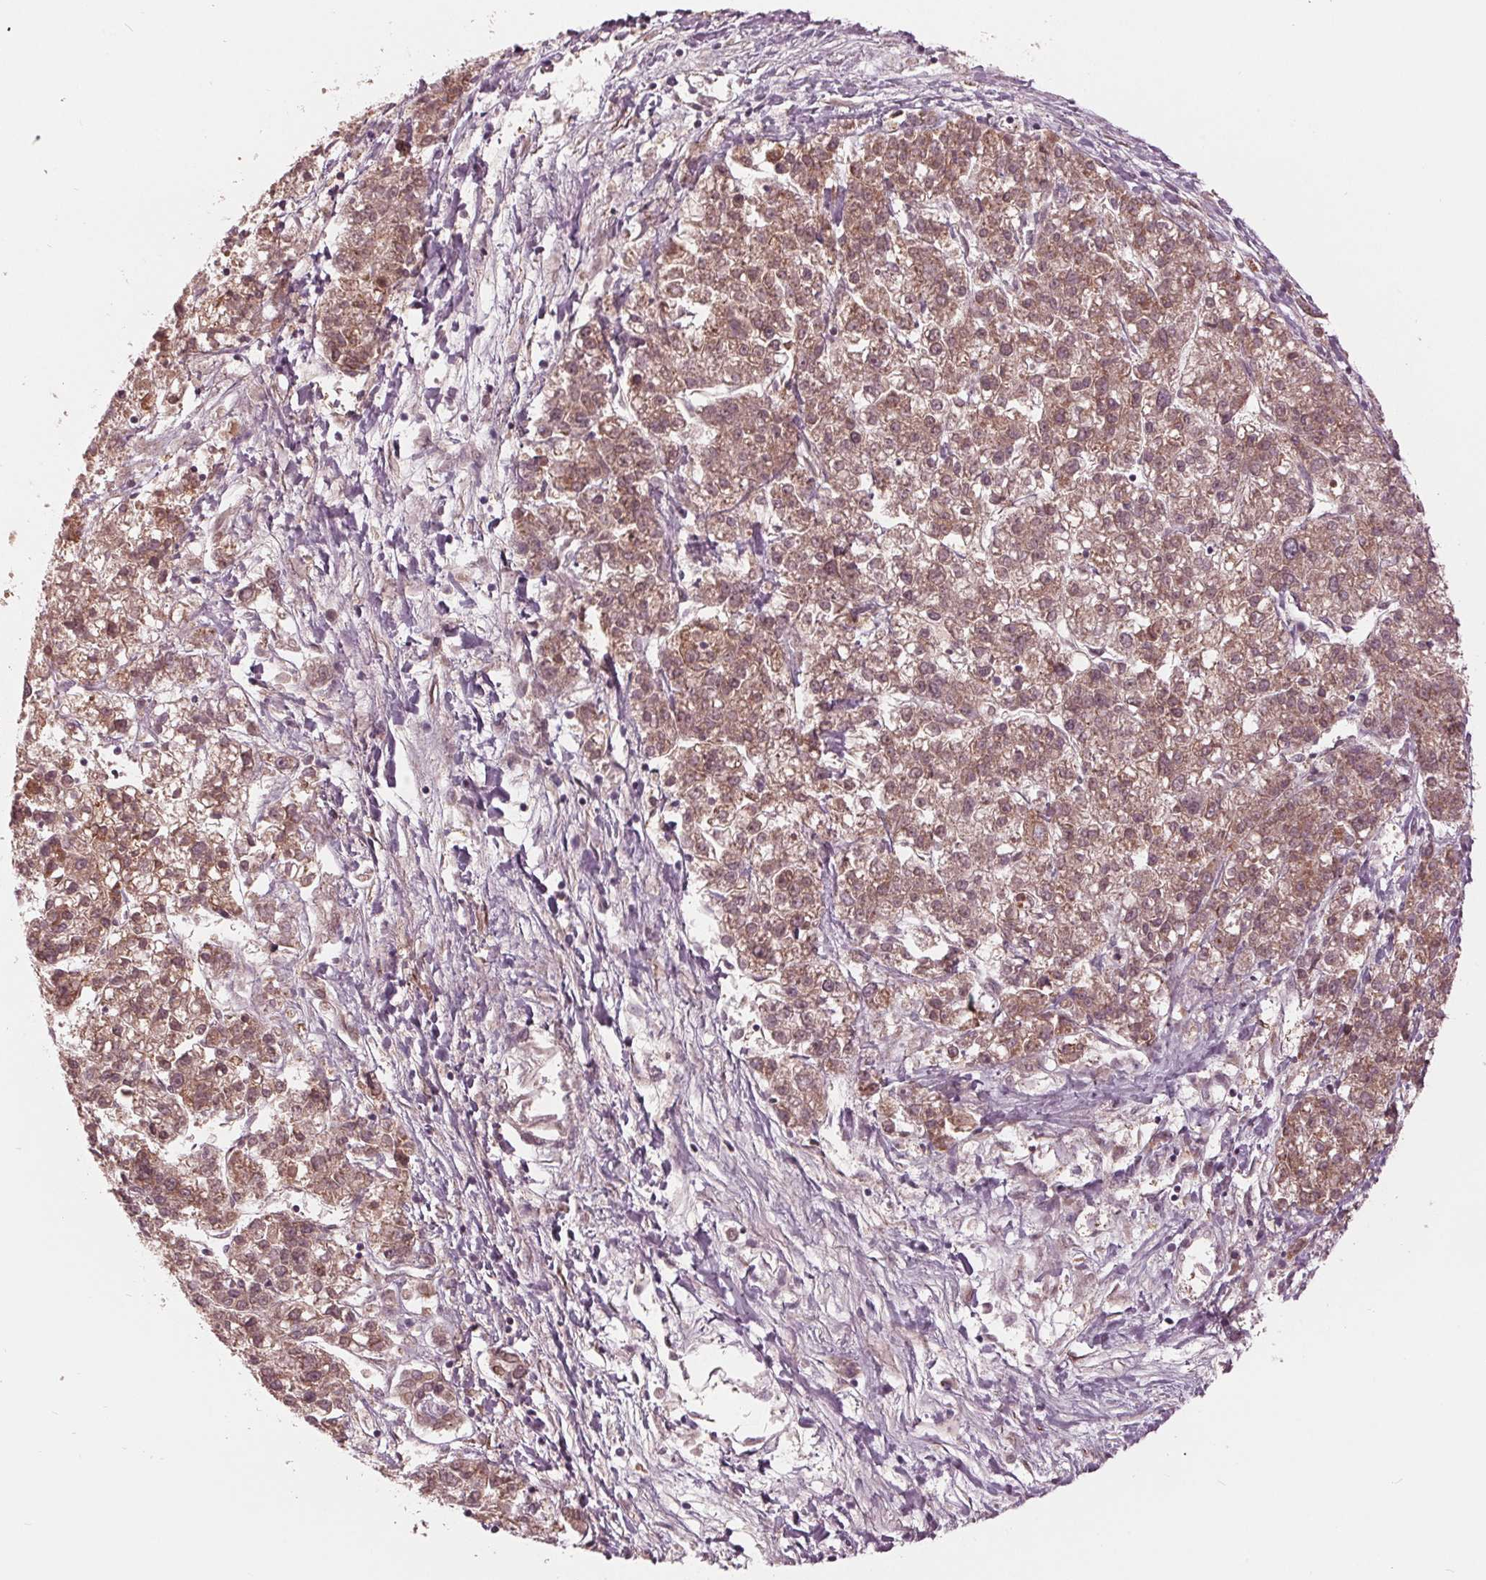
{"staining": {"intensity": "weak", "quantity": ">75%", "location": "cytoplasmic/membranous,nuclear"}, "tissue": "liver cancer", "cell_type": "Tumor cells", "image_type": "cancer", "snomed": [{"axis": "morphology", "description": "Carcinoma, Hepatocellular, NOS"}, {"axis": "topography", "description": "Liver"}], "caption": "Protein staining of liver hepatocellular carcinoma tissue exhibits weak cytoplasmic/membranous and nuclear staining in about >75% of tumor cells.", "gene": "ZNF471", "patient": {"sex": "male", "age": 56}}